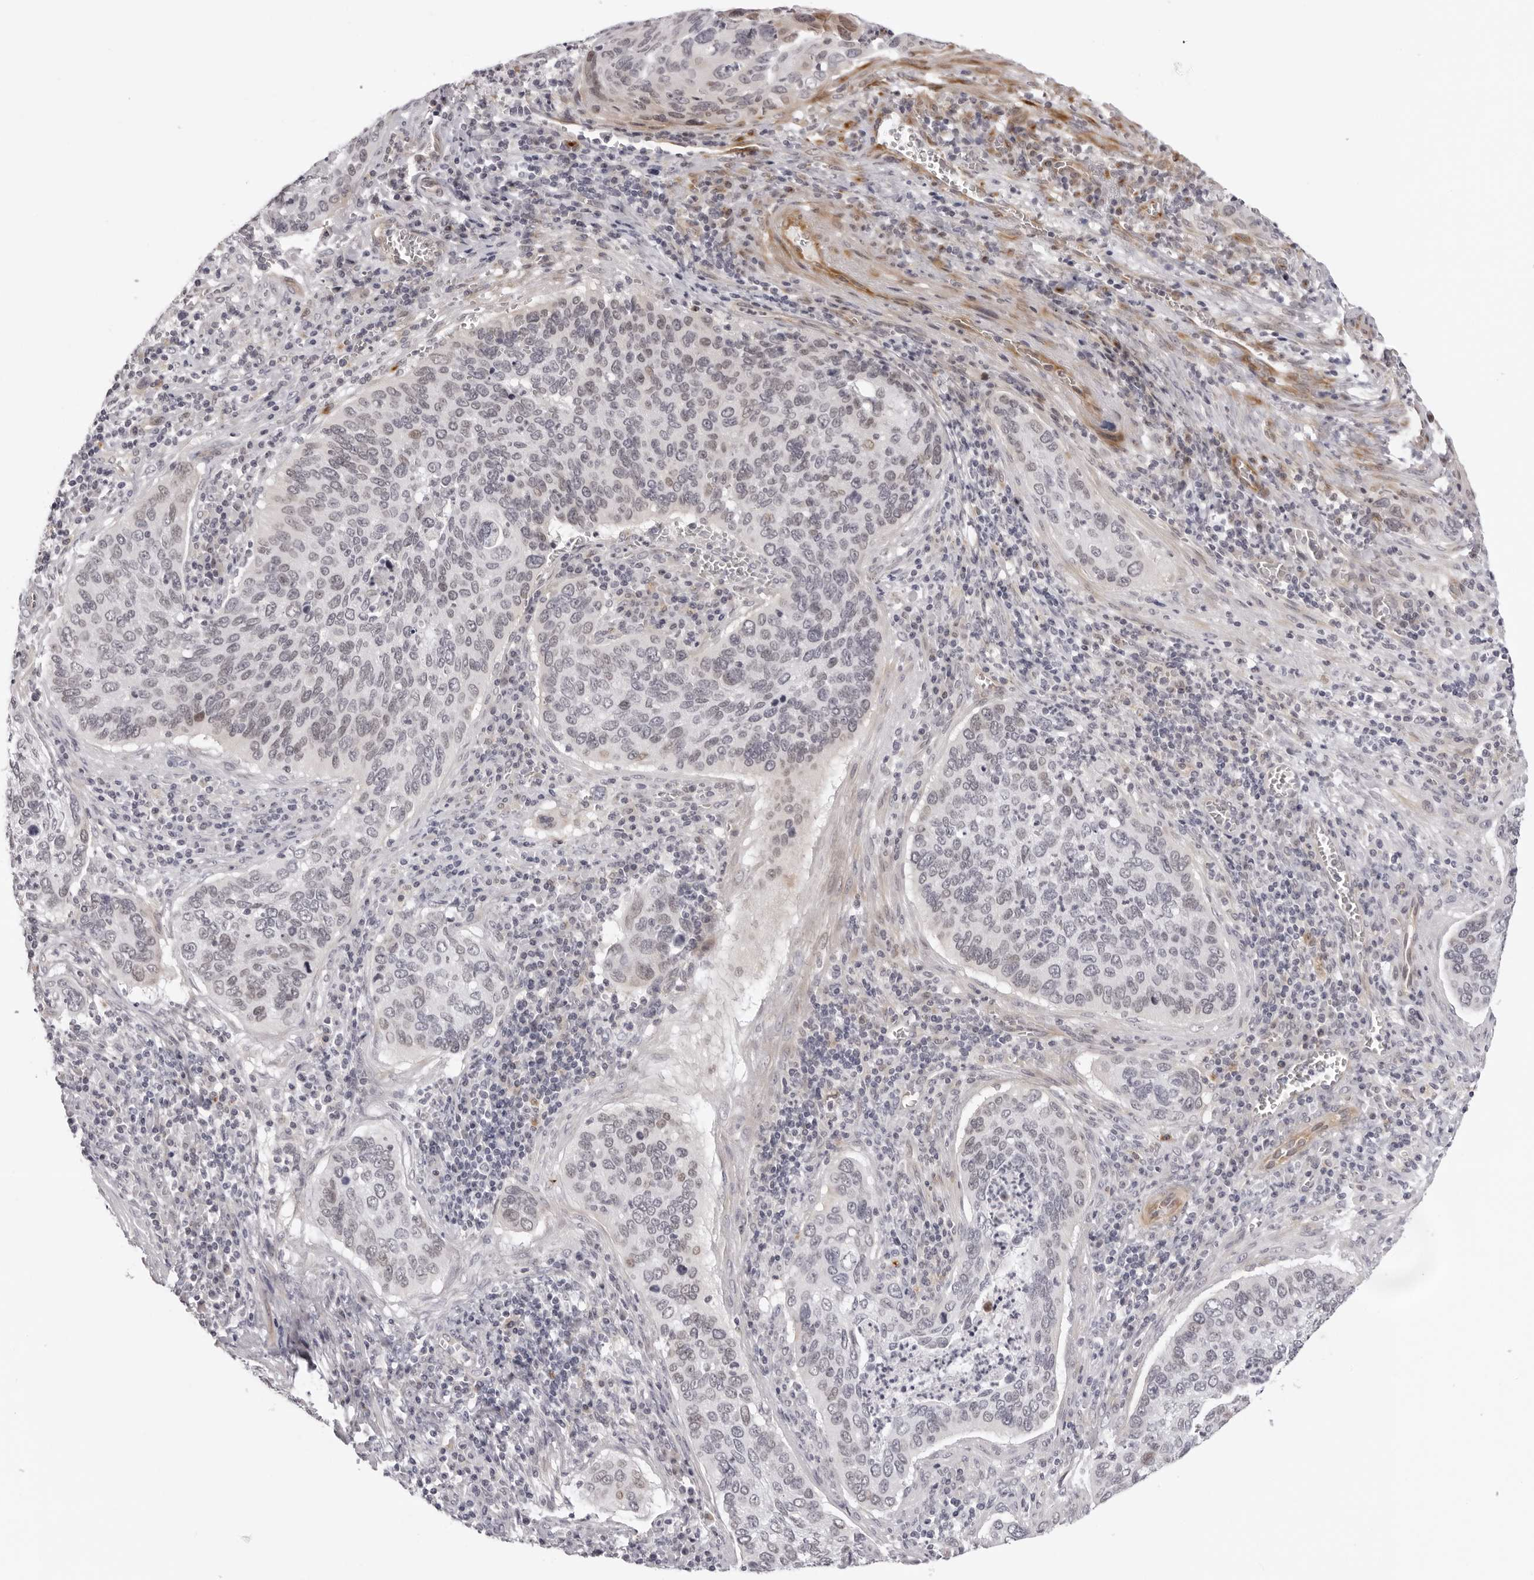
{"staining": {"intensity": "negative", "quantity": "none", "location": "none"}, "tissue": "cervical cancer", "cell_type": "Tumor cells", "image_type": "cancer", "snomed": [{"axis": "morphology", "description": "Squamous cell carcinoma, NOS"}, {"axis": "topography", "description": "Cervix"}], "caption": "A photomicrograph of cervical cancer stained for a protein reveals no brown staining in tumor cells.", "gene": "SUGCT", "patient": {"sex": "female", "age": 53}}